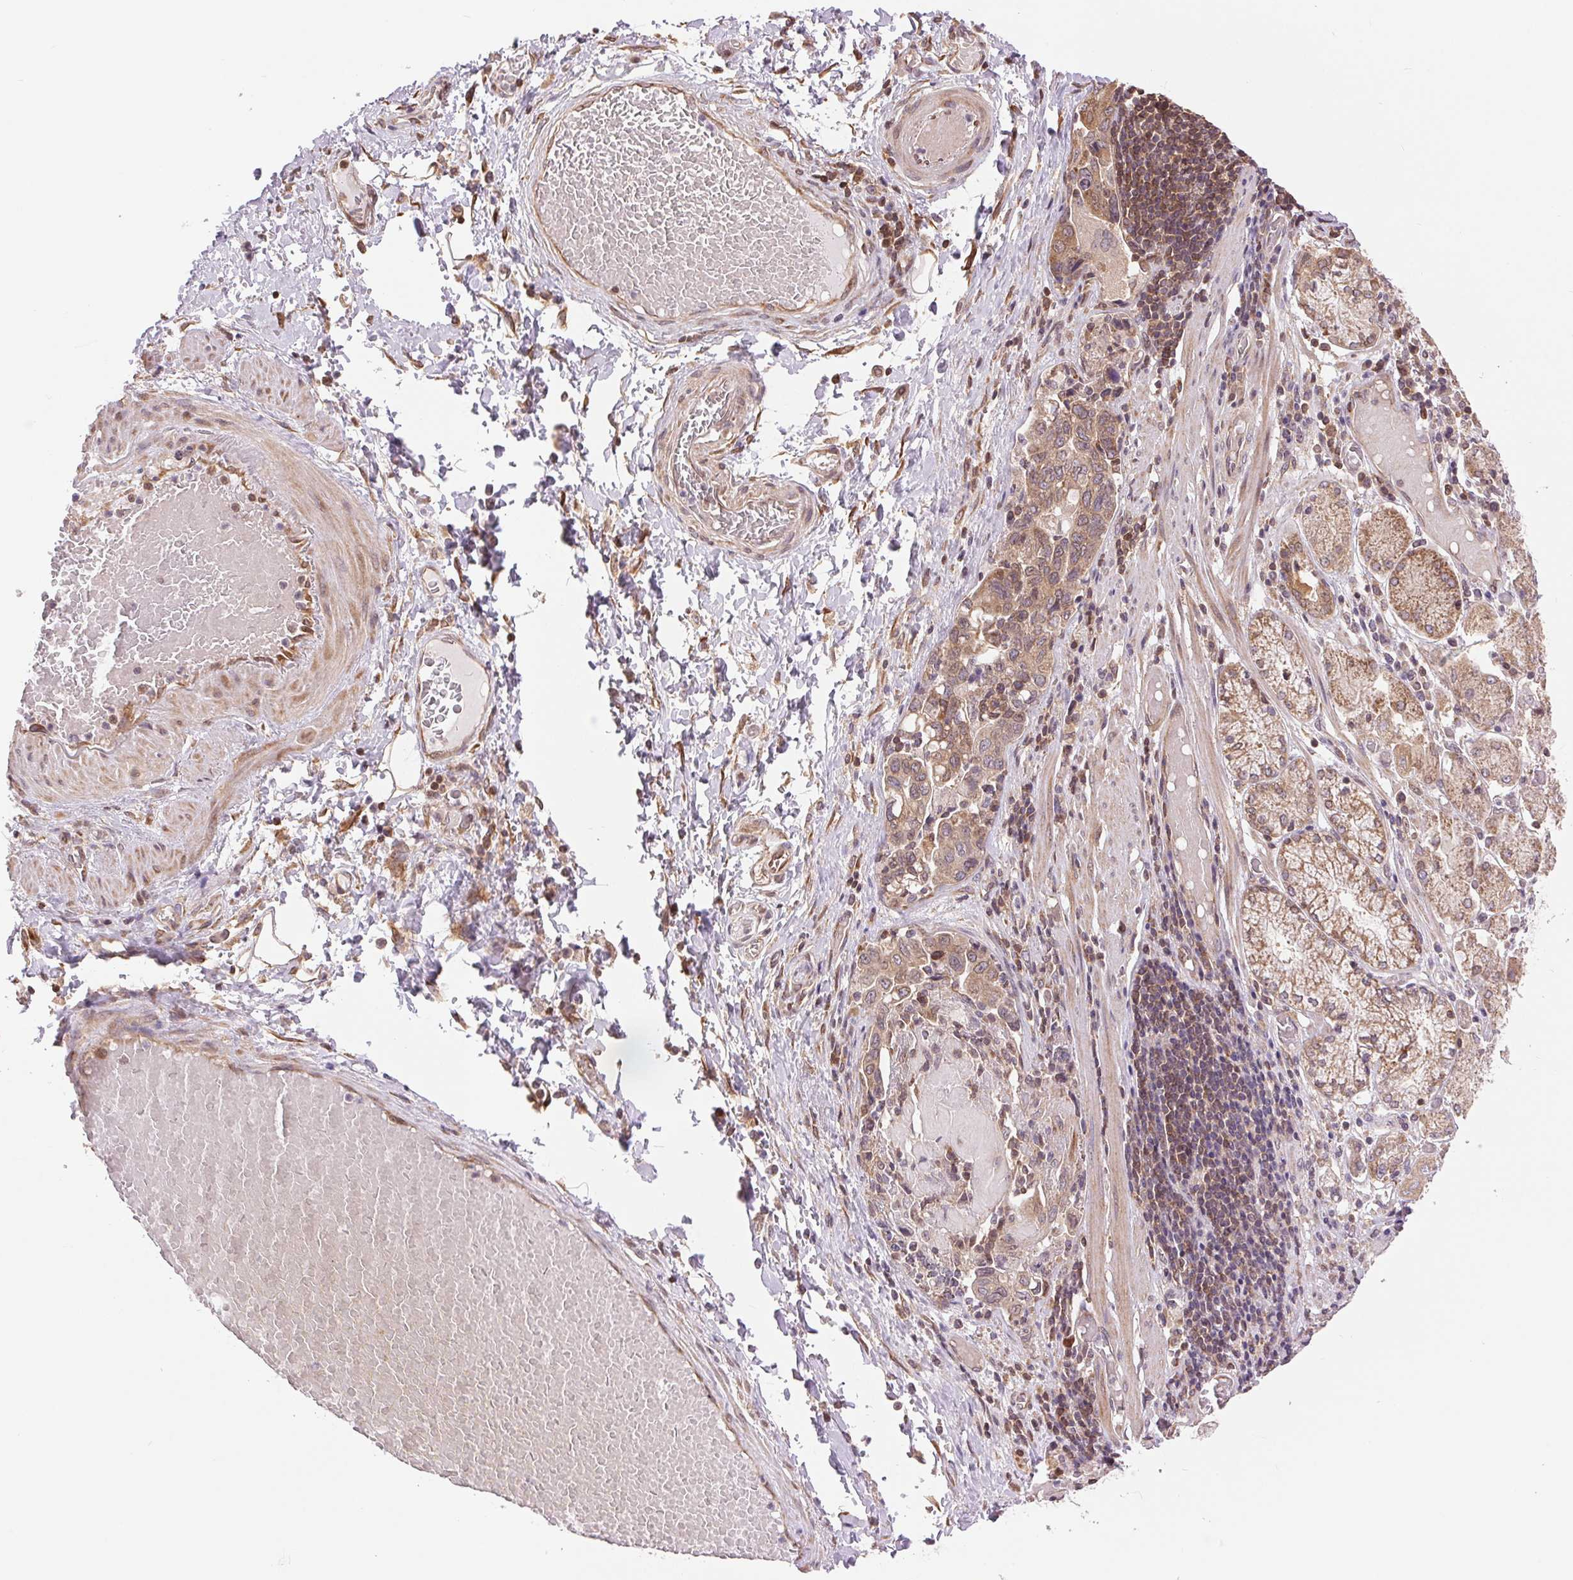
{"staining": {"intensity": "weak", "quantity": ">75%", "location": "cytoplasmic/membranous"}, "tissue": "stomach cancer", "cell_type": "Tumor cells", "image_type": "cancer", "snomed": [{"axis": "morphology", "description": "Adenocarcinoma, NOS"}, {"axis": "topography", "description": "Stomach, upper"}, {"axis": "topography", "description": "Stomach"}], "caption": "Brown immunohistochemical staining in human adenocarcinoma (stomach) reveals weak cytoplasmic/membranous positivity in approximately >75% of tumor cells.", "gene": "BTF3L4", "patient": {"sex": "male", "age": 62}}